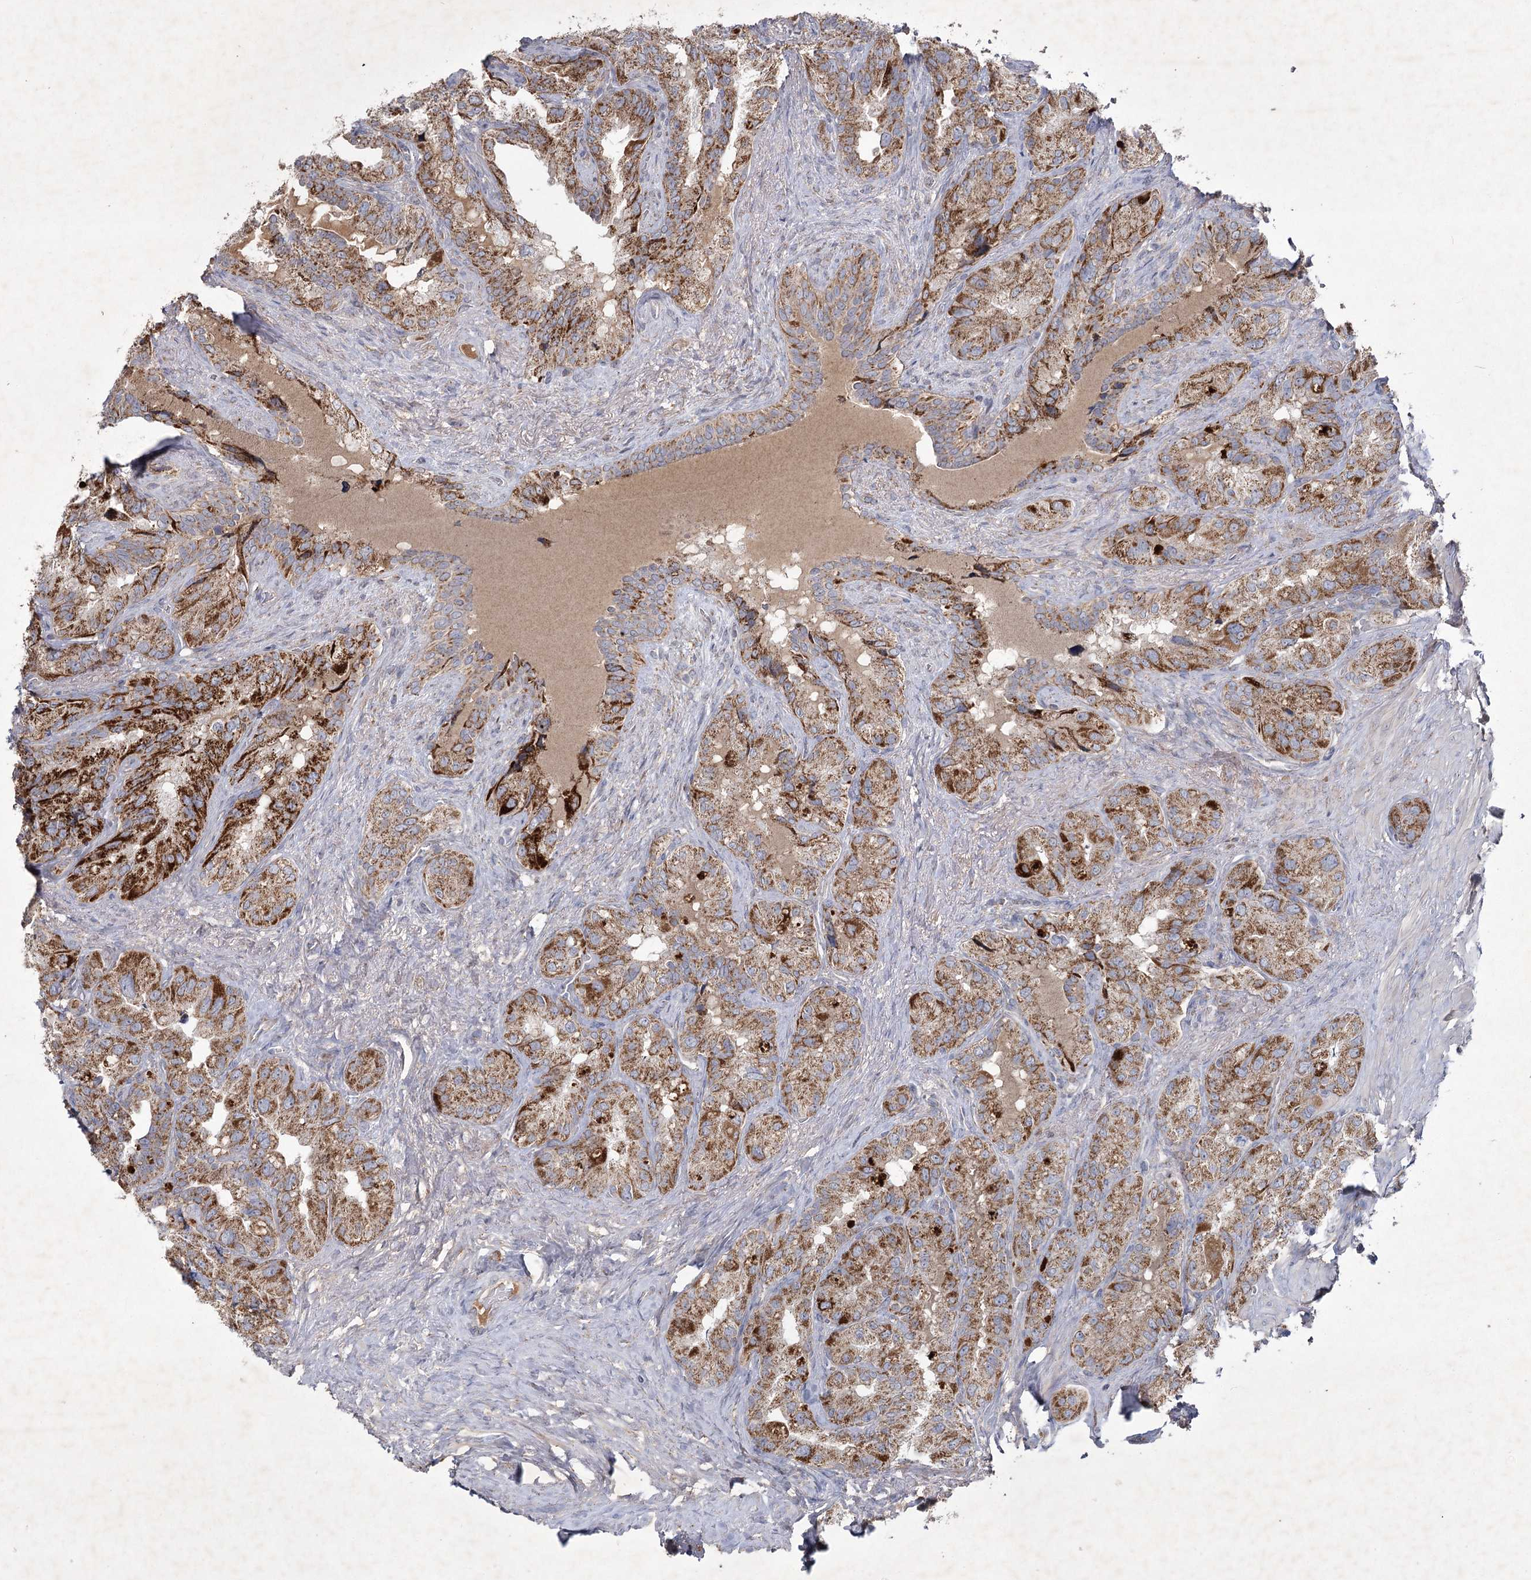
{"staining": {"intensity": "moderate", "quantity": ">75%", "location": "cytoplasmic/membranous"}, "tissue": "seminal vesicle", "cell_type": "Glandular cells", "image_type": "normal", "snomed": [{"axis": "morphology", "description": "Normal tissue, NOS"}, {"axis": "topography", "description": "Seminal veicle"}, {"axis": "topography", "description": "Peripheral nerve tissue"}], "caption": "Protein staining by immunohistochemistry shows moderate cytoplasmic/membranous positivity in about >75% of glandular cells in benign seminal vesicle.", "gene": "MRPL44", "patient": {"sex": "male", "age": 67}}